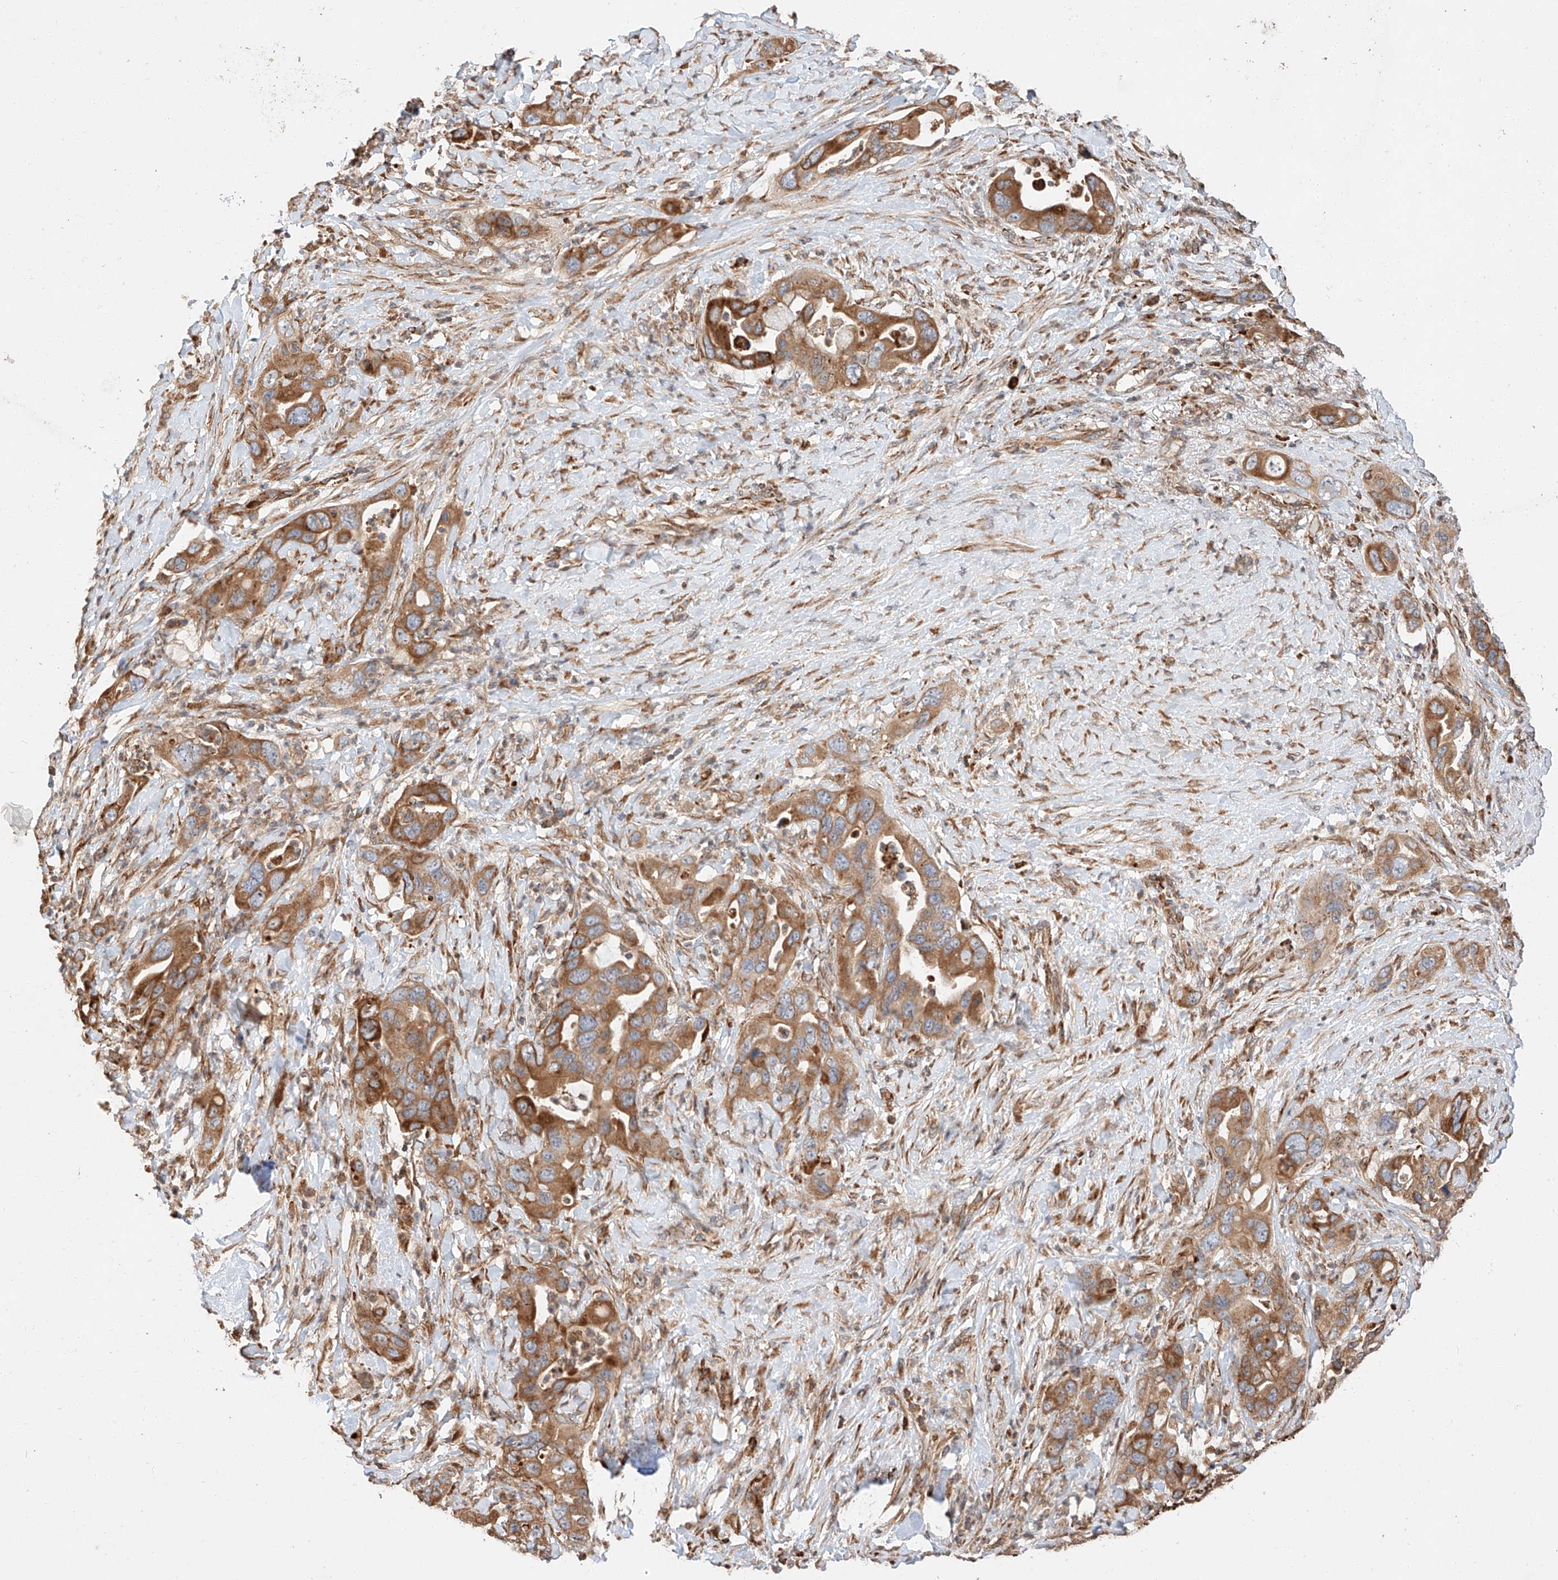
{"staining": {"intensity": "moderate", "quantity": ">75%", "location": "cytoplasmic/membranous"}, "tissue": "pancreatic cancer", "cell_type": "Tumor cells", "image_type": "cancer", "snomed": [{"axis": "morphology", "description": "Adenocarcinoma, NOS"}, {"axis": "topography", "description": "Pancreas"}], "caption": "This is a micrograph of immunohistochemistry (IHC) staining of pancreatic cancer, which shows moderate positivity in the cytoplasmic/membranous of tumor cells.", "gene": "ZNF84", "patient": {"sex": "female", "age": 71}}